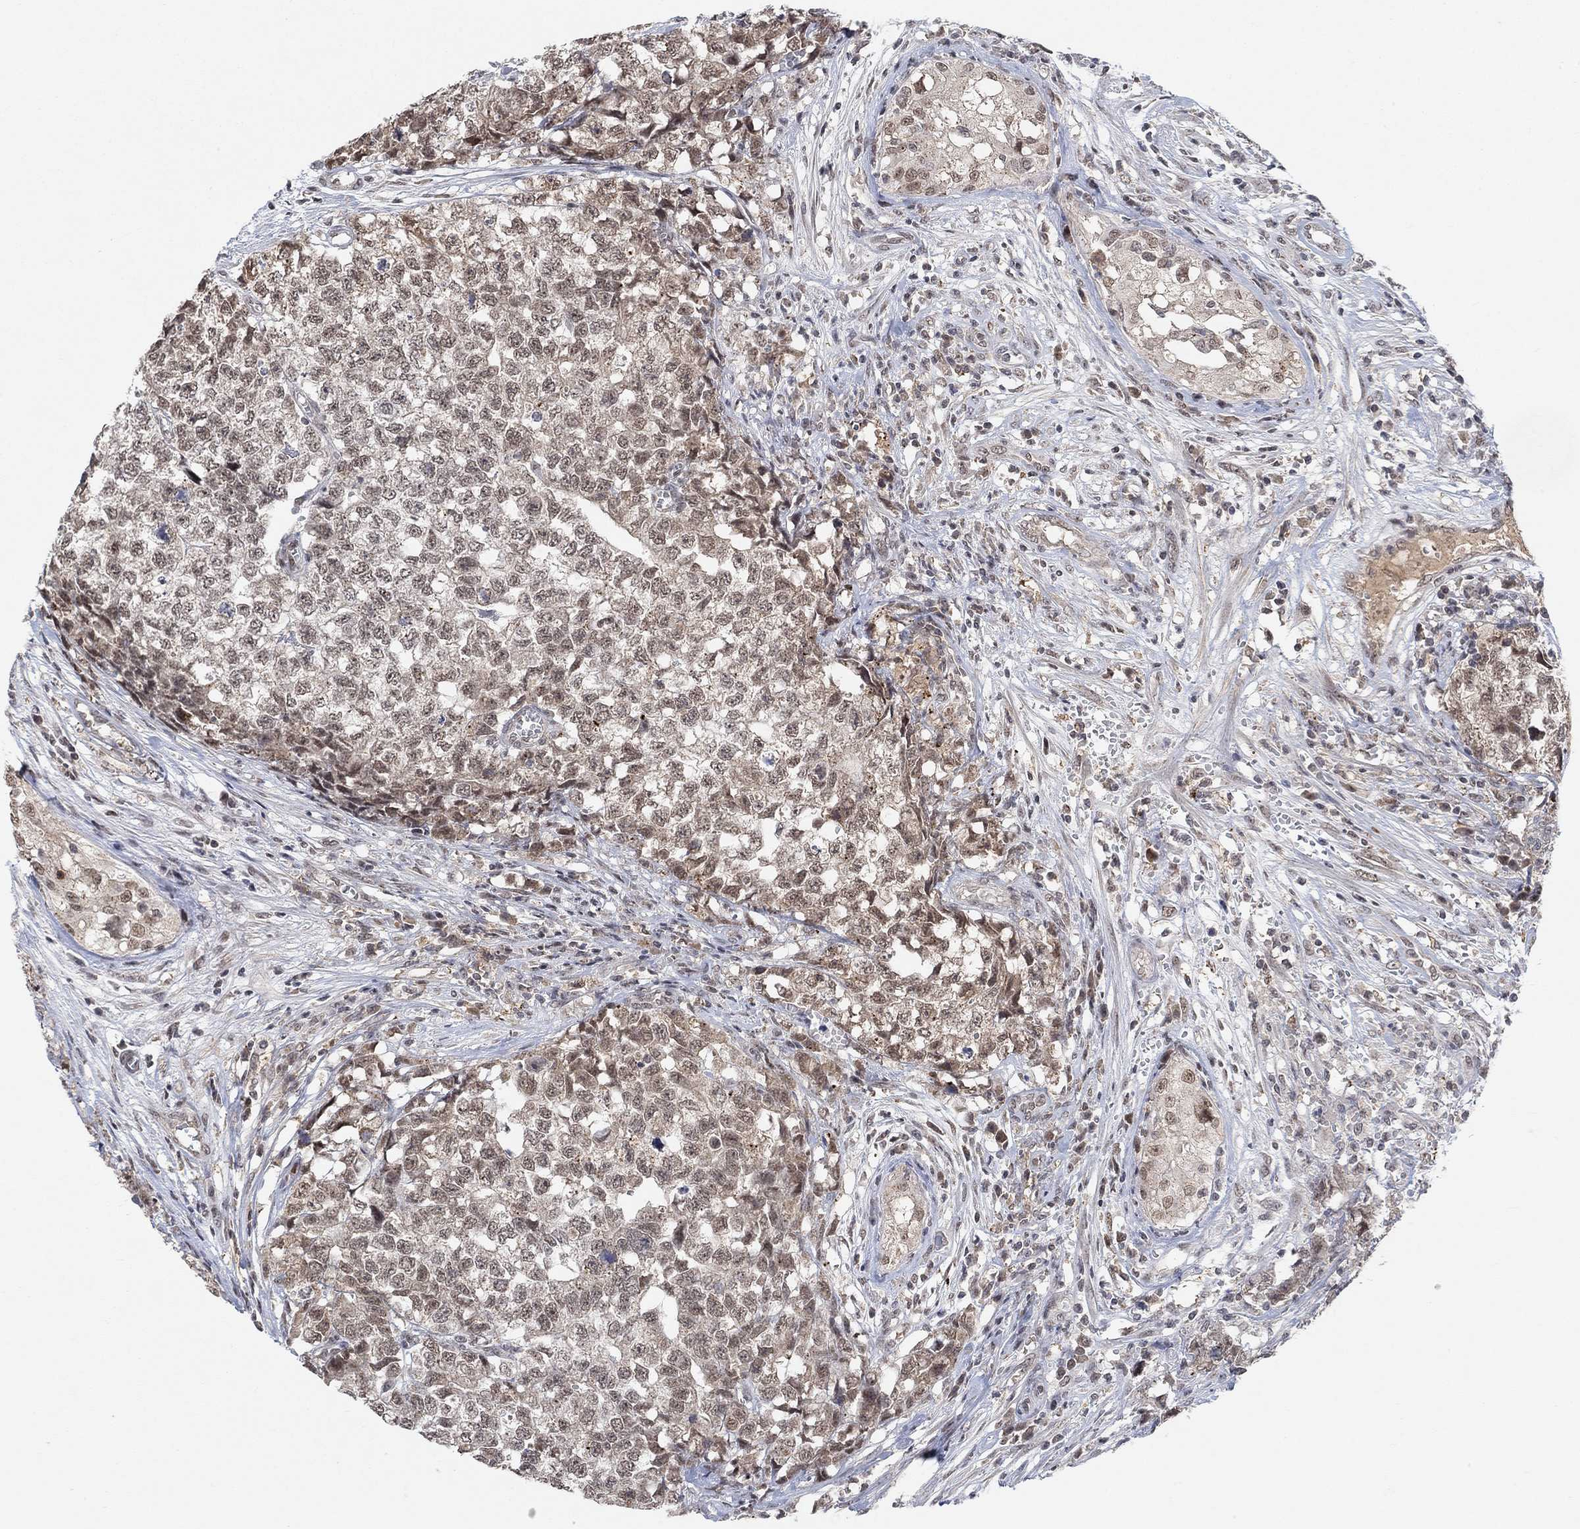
{"staining": {"intensity": "weak", "quantity": "25%-75%", "location": "cytoplasmic/membranous"}, "tissue": "testis cancer", "cell_type": "Tumor cells", "image_type": "cancer", "snomed": [{"axis": "morphology", "description": "Seminoma, NOS"}, {"axis": "morphology", "description": "Carcinoma, Embryonal, NOS"}, {"axis": "topography", "description": "Testis"}], "caption": "Tumor cells reveal low levels of weak cytoplasmic/membranous positivity in about 25%-75% of cells in testis cancer.", "gene": "THAP8", "patient": {"sex": "male", "age": 22}}